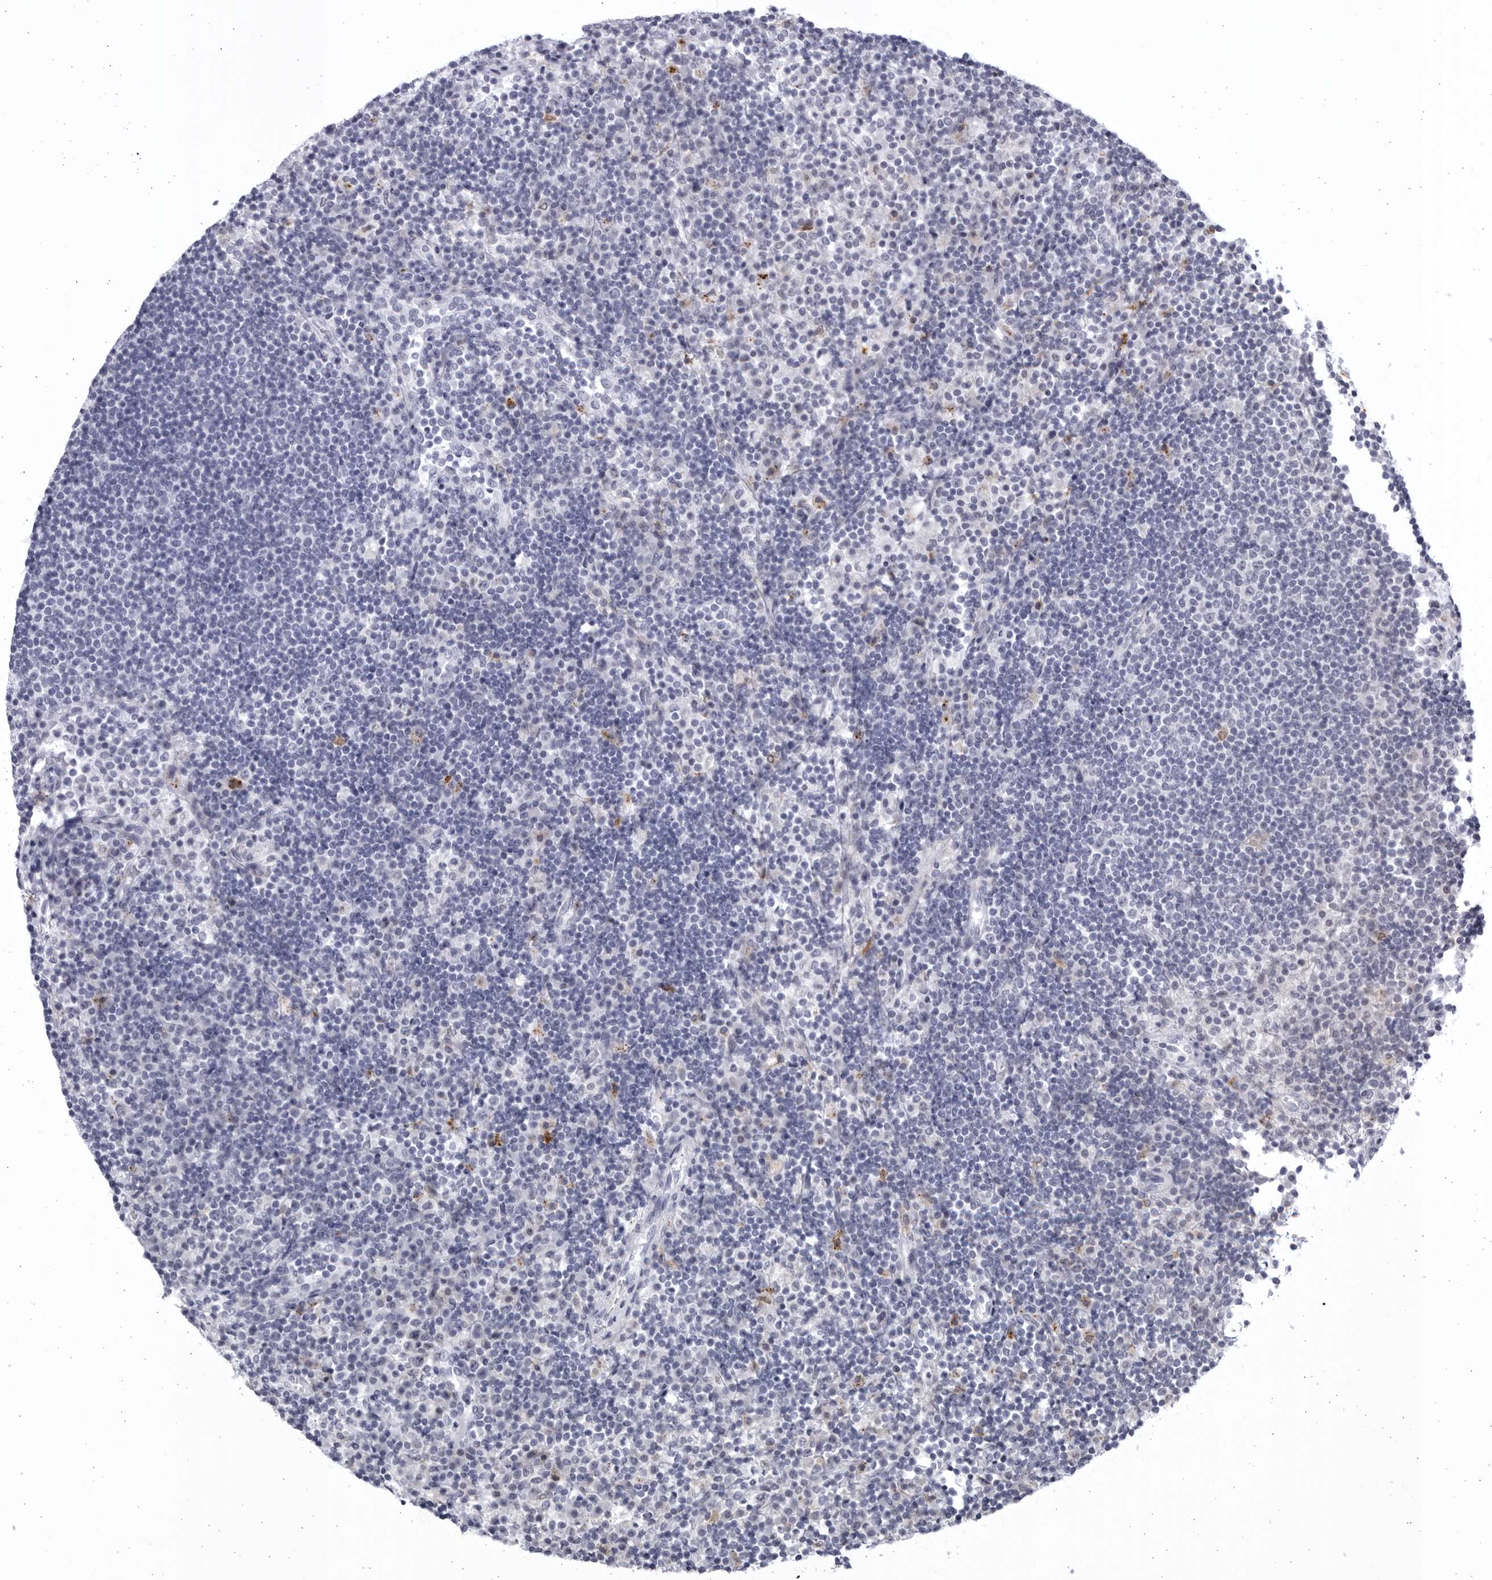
{"staining": {"intensity": "negative", "quantity": "none", "location": "none"}, "tissue": "lymph node", "cell_type": "Non-germinal center cells", "image_type": "normal", "snomed": [{"axis": "morphology", "description": "Normal tissue, NOS"}, {"axis": "topography", "description": "Lymph node"}], "caption": "A high-resolution micrograph shows immunohistochemistry (IHC) staining of normal lymph node, which exhibits no significant positivity in non-germinal center cells.", "gene": "CCDC181", "patient": {"sex": "female", "age": 53}}